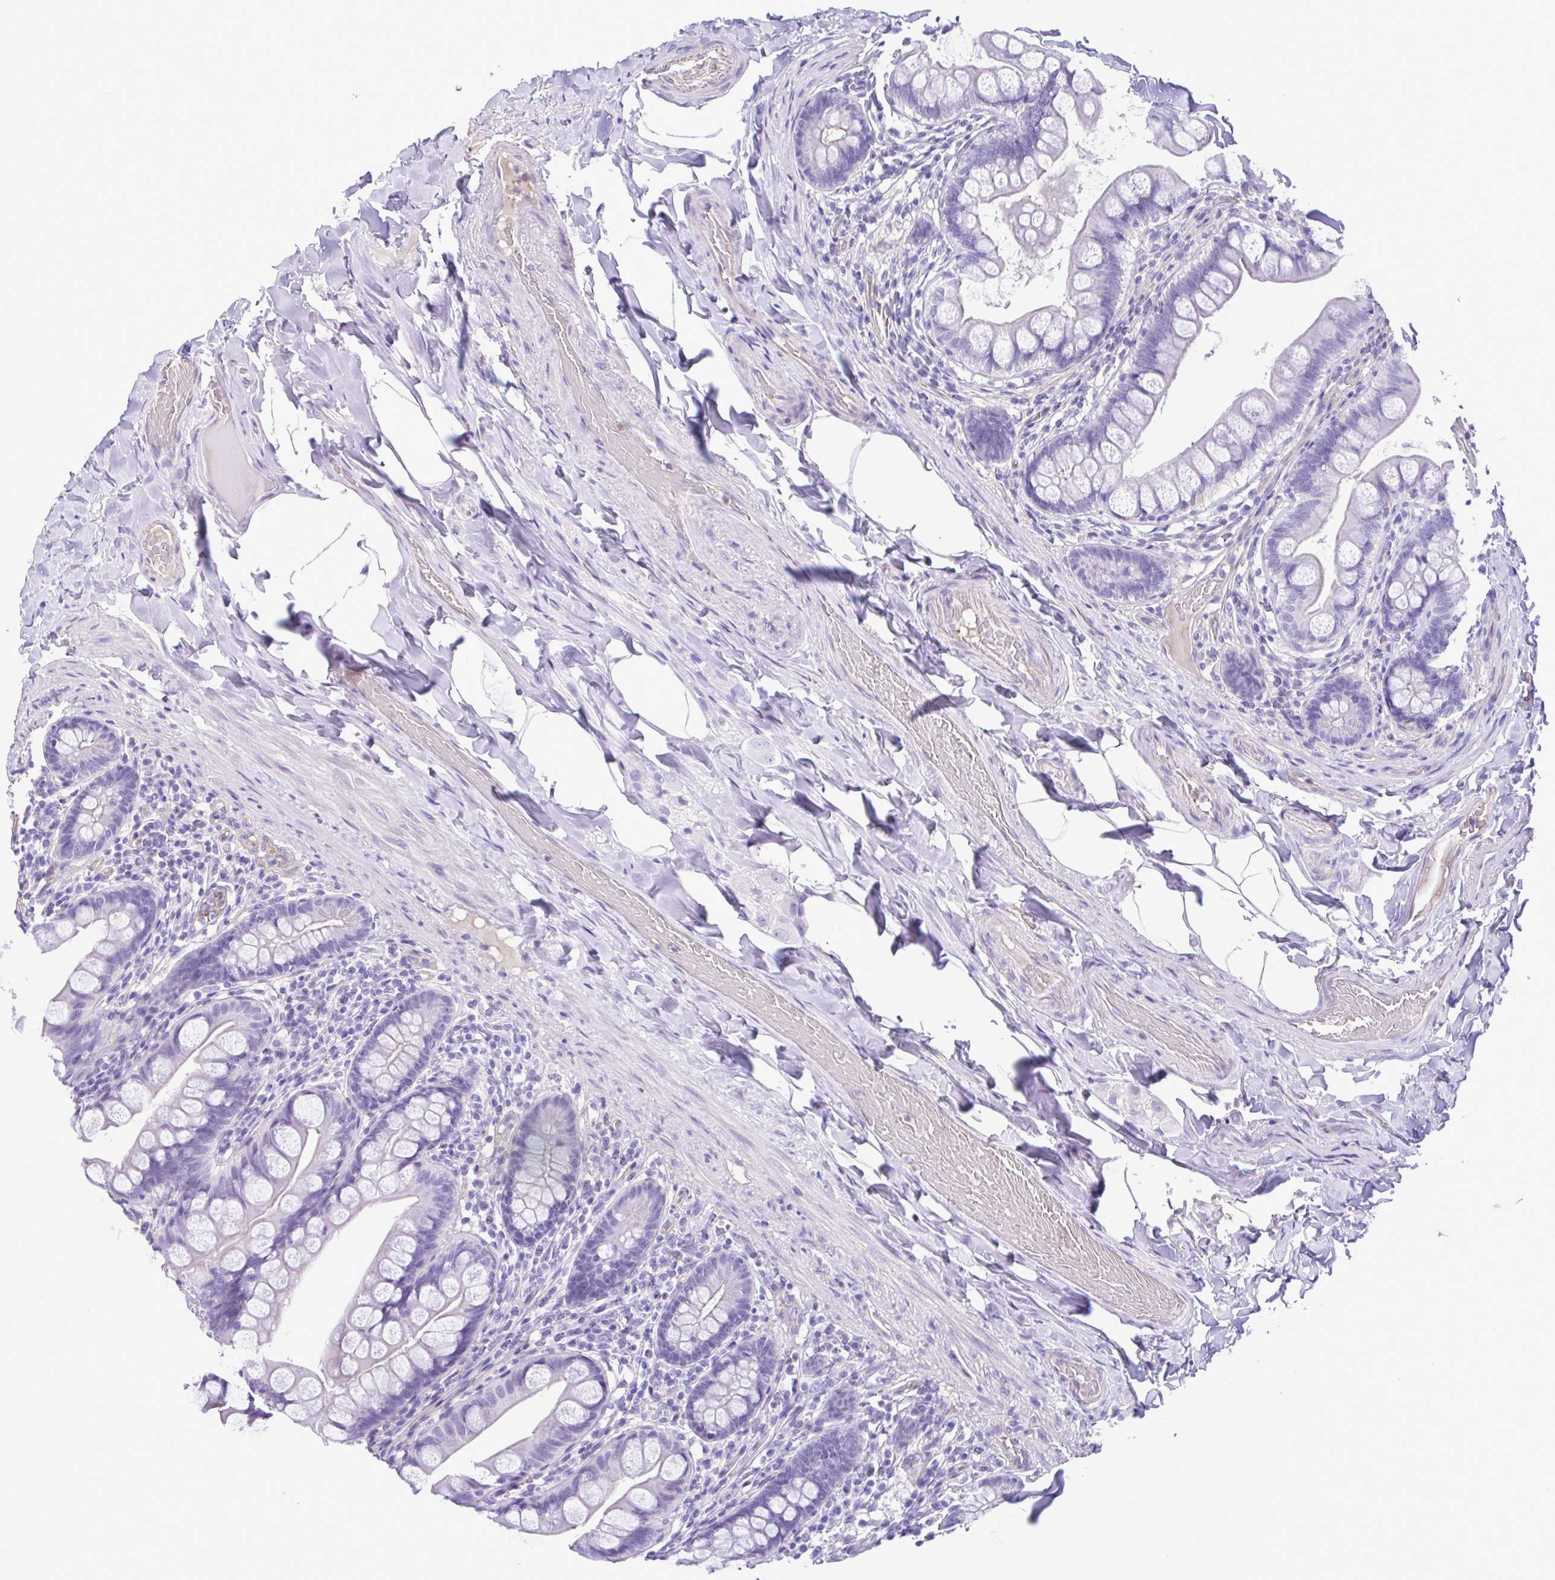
{"staining": {"intensity": "moderate", "quantity": "<25%", "location": "cytoplasmic/membranous"}, "tissue": "small intestine", "cell_type": "Glandular cells", "image_type": "normal", "snomed": [{"axis": "morphology", "description": "Normal tissue, NOS"}, {"axis": "topography", "description": "Small intestine"}], "caption": "DAB immunohistochemical staining of unremarkable human small intestine demonstrates moderate cytoplasmic/membranous protein staining in about <25% of glandular cells.", "gene": "CYP11B1", "patient": {"sex": "male", "age": 70}}